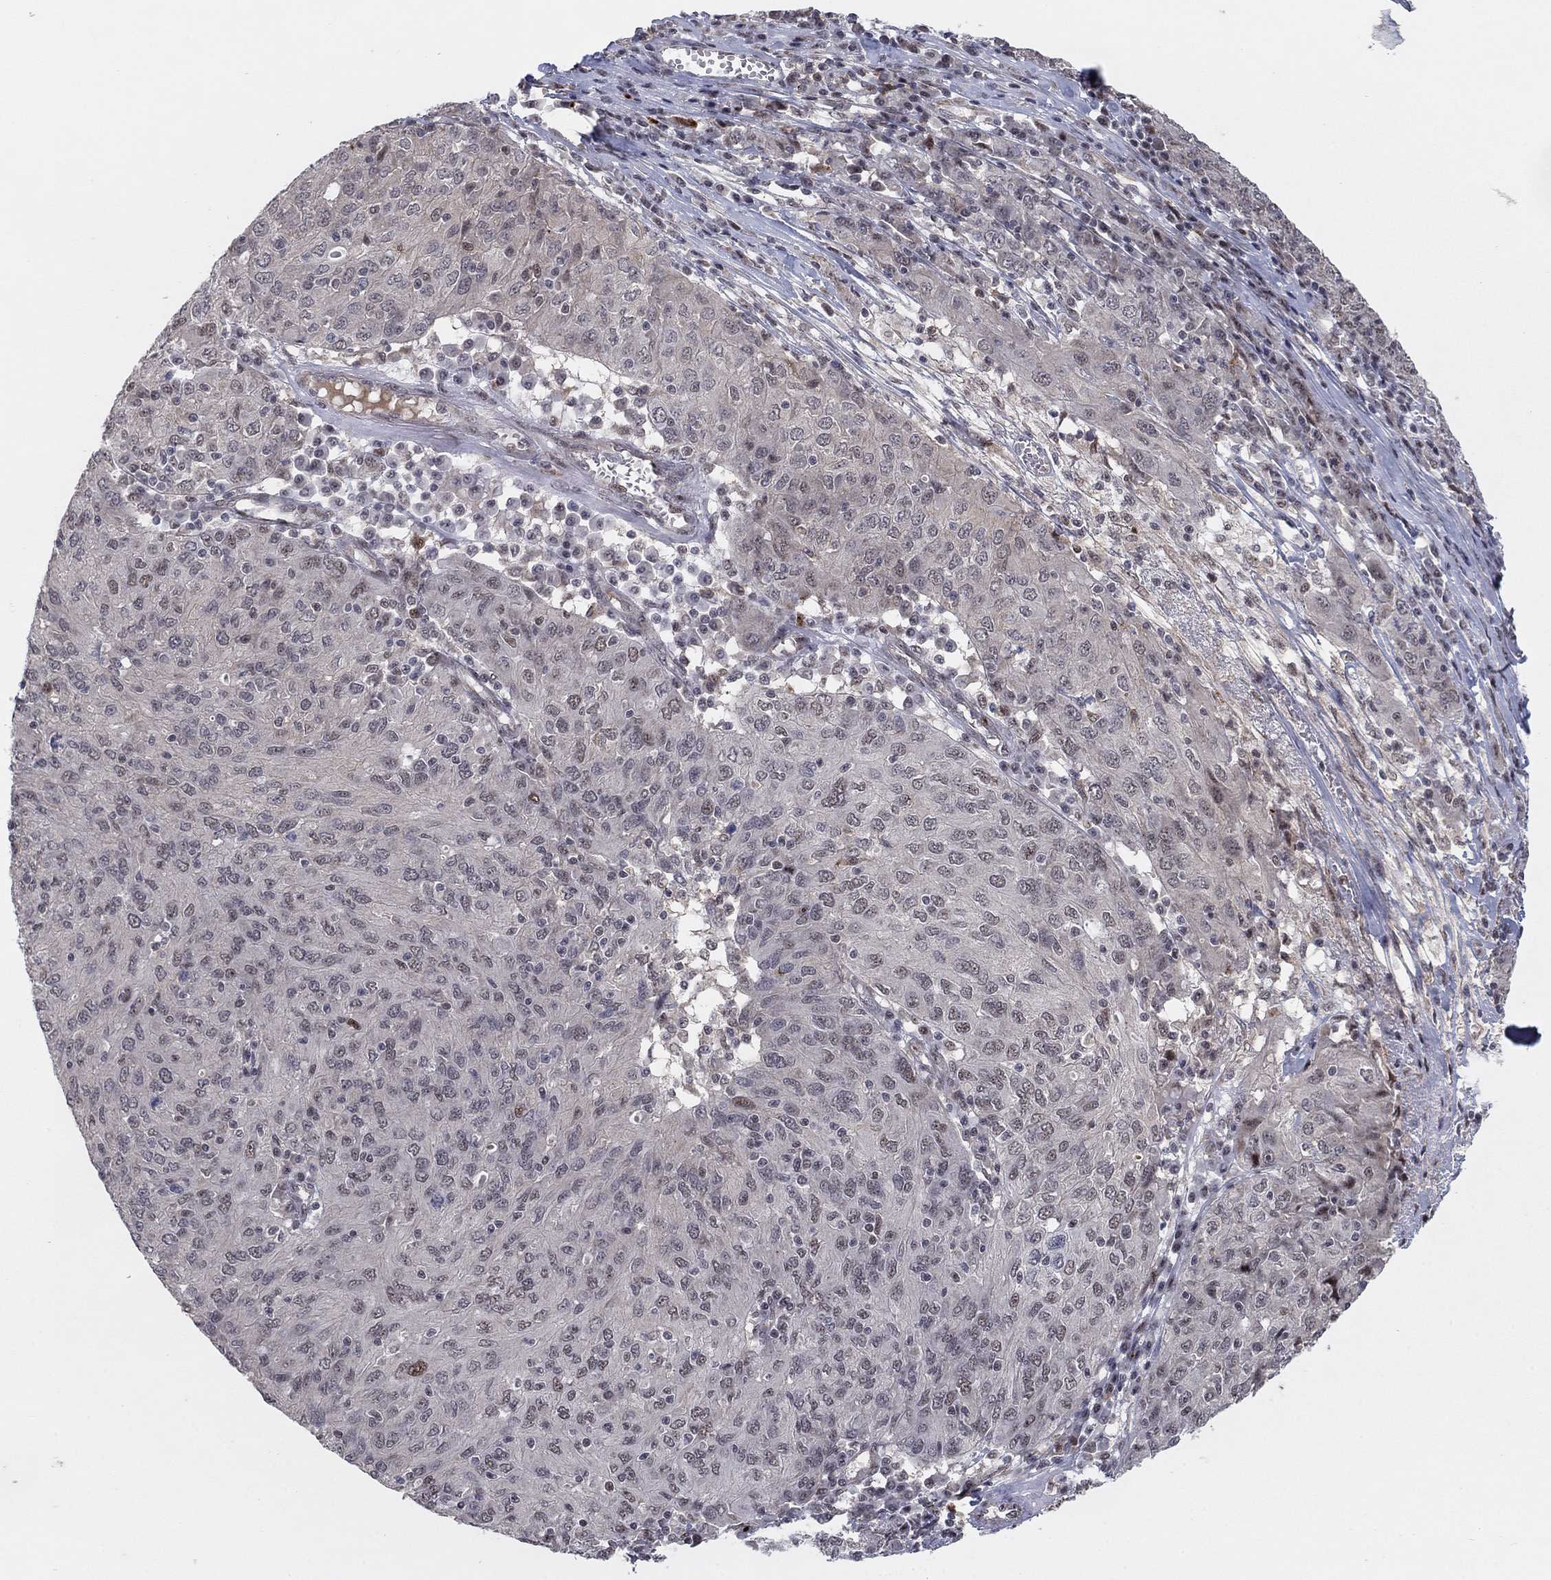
{"staining": {"intensity": "negative", "quantity": "none", "location": "none"}, "tissue": "ovarian cancer", "cell_type": "Tumor cells", "image_type": "cancer", "snomed": [{"axis": "morphology", "description": "Carcinoma, endometroid"}, {"axis": "topography", "description": "Ovary"}], "caption": "An immunohistochemistry micrograph of ovarian cancer is shown. There is no staining in tumor cells of ovarian cancer.", "gene": "ZNF395", "patient": {"sex": "female", "age": 50}}